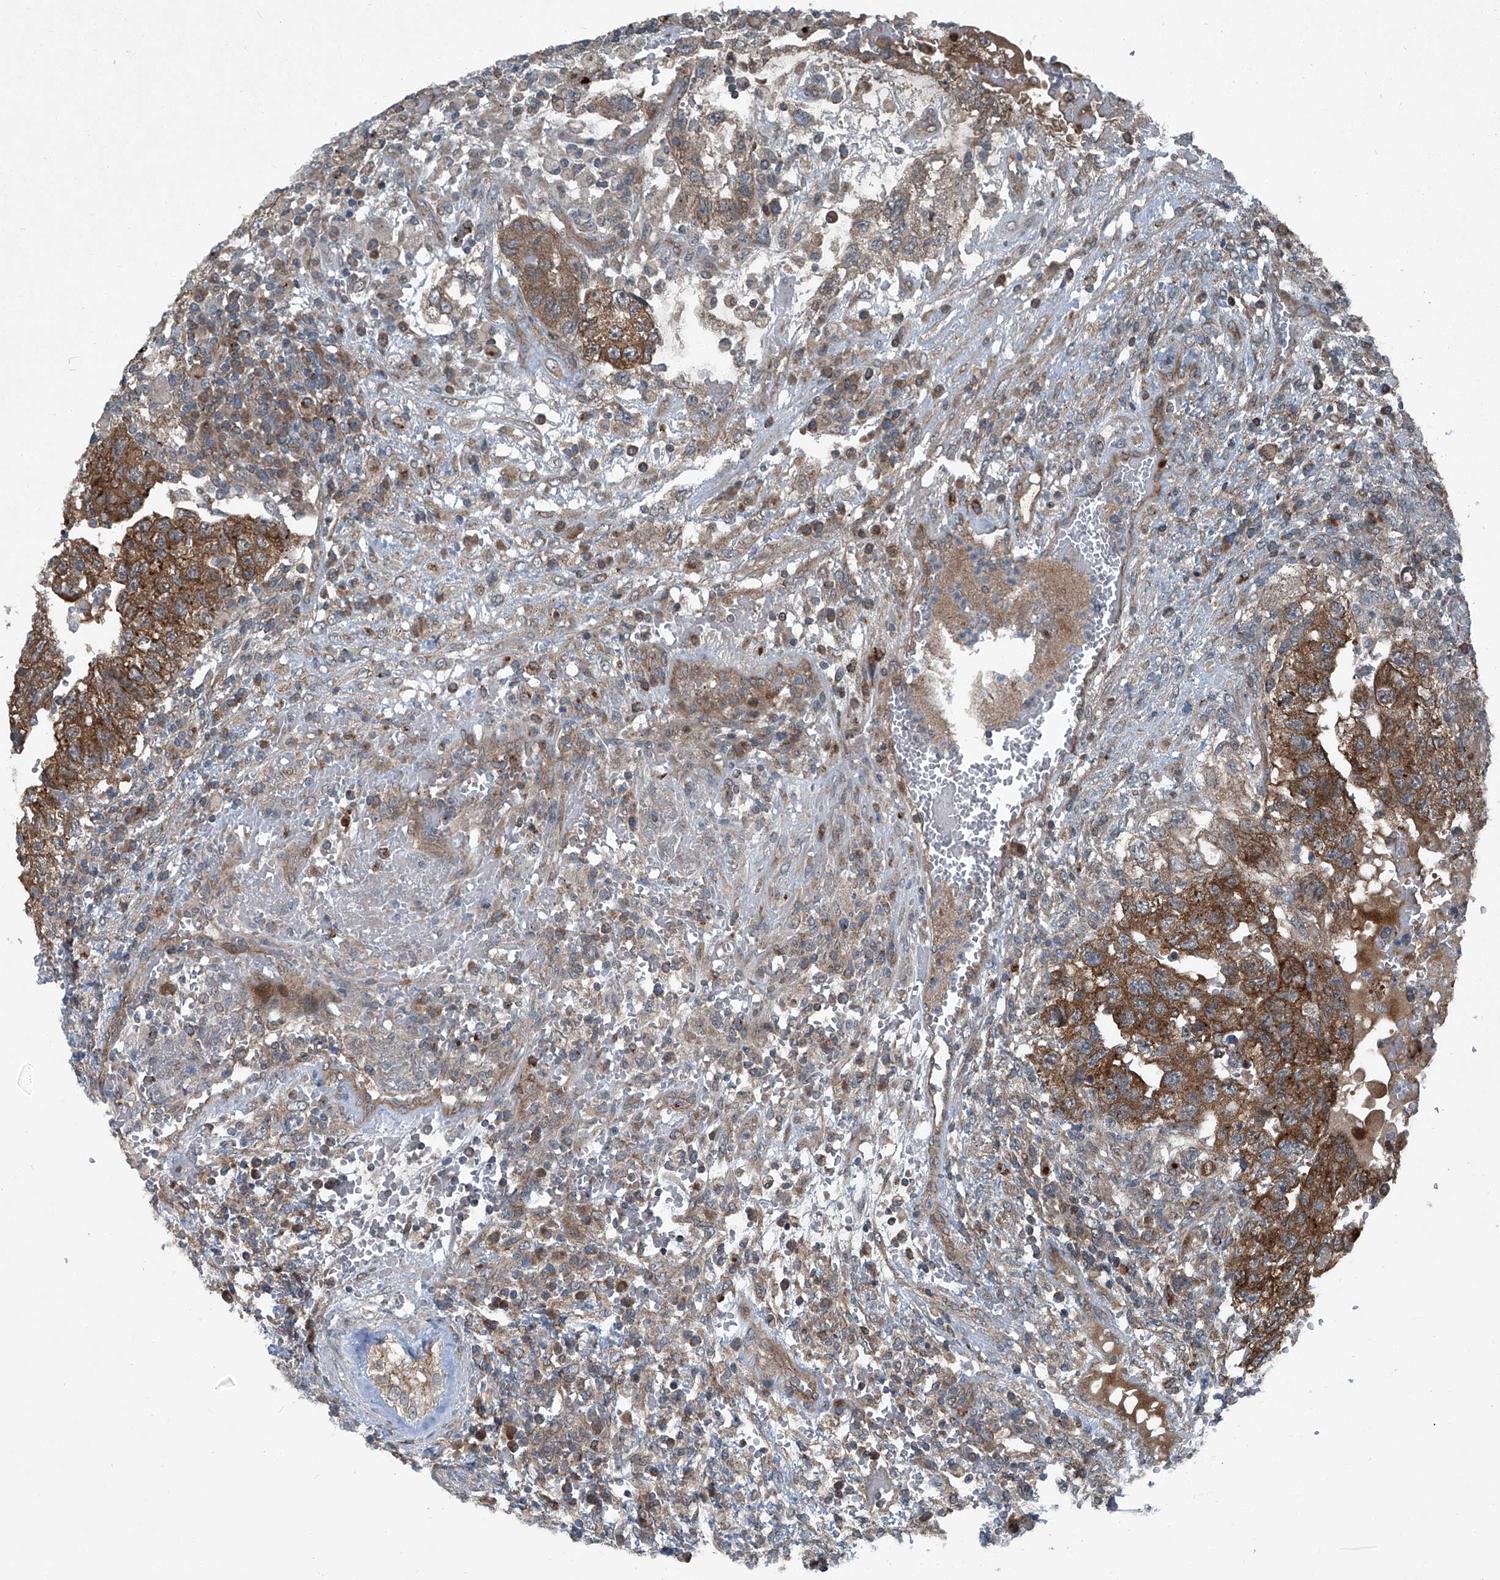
{"staining": {"intensity": "strong", "quantity": ">75%", "location": "cytoplasmic/membranous"}, "tissue": "testis cancer", "cell_type": "Tumor cells", "image_type": "cancer", "snomed": [{"axis": "morphology", "description": "Carcinoma, Embryonal, NOS"}, {"axis": "topography", "description": "Testis"}], "caption": "Embryonal carcinoma (testis) tissue reveals strong cytoplasmic/membranous positivity in about >75% of tumor cells, visualized by immunohistochemistry.", "gene": "SENP2", "patient": {"sex": "male", "age": 36}}